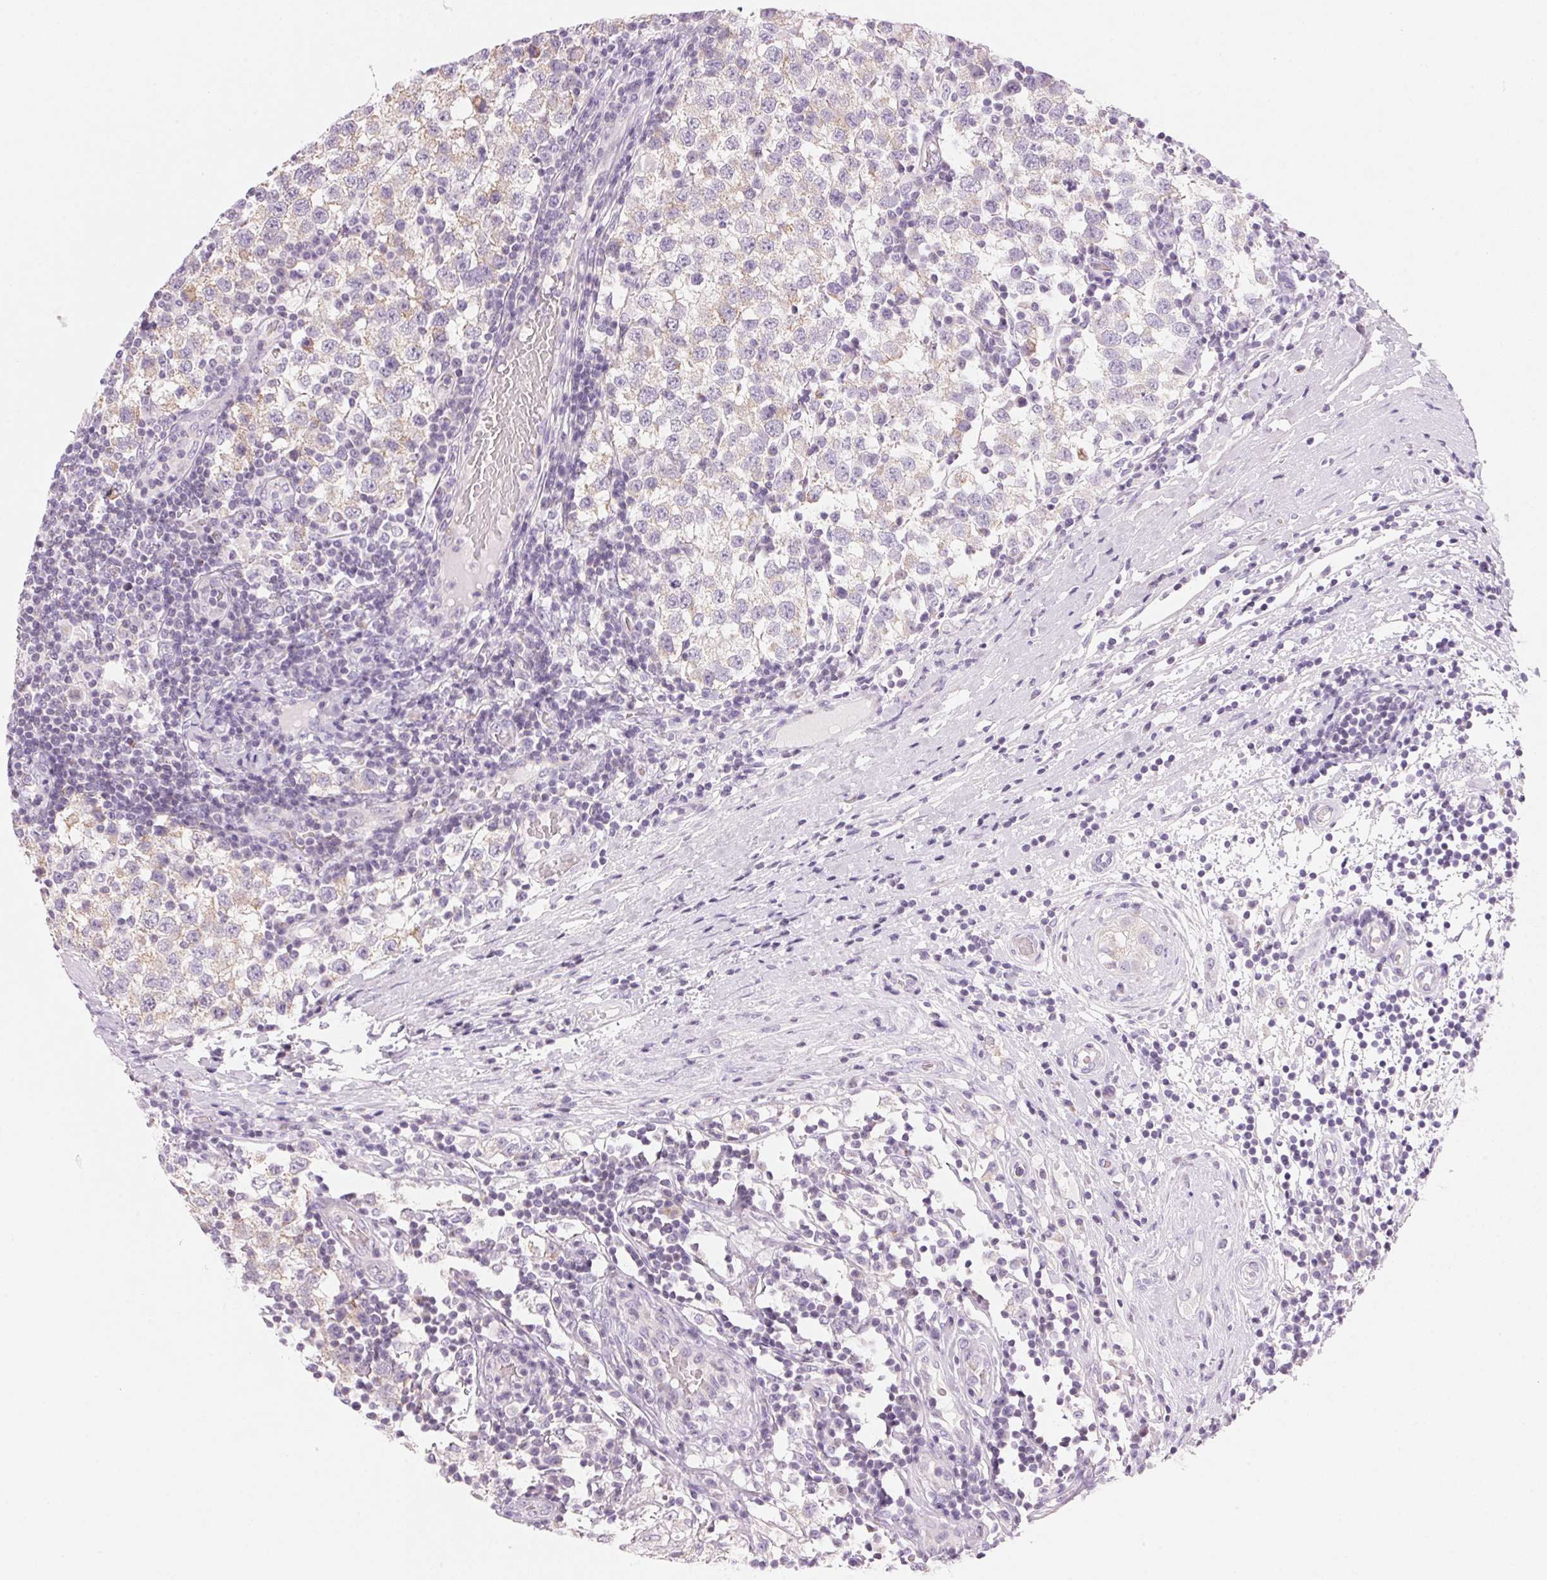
{"staining": {"intensity": "weak", "quantity": "<25%", "location": "cytoplasmic/membranous"}, "tissue": "testis cancer", "cell_type": "Tumor cells", "image_type": "cancer", "snomed": [{"axis": "morphology", "description": "Seminoma, NOS"}, {"axis": "topography", "description": "Testis"}], "caption": "Protein analysis of testis cancer exhibits no significant expression in tumor cells. (Stains: DAB (3,3'-diaminobenzidine) immunohistochemistry with hematoxylin counter stain, Microscopy: brightfield microscopy at high magnification).", "gene": "CYP11B1", "patient": {"sex": "male", "age": 34}}